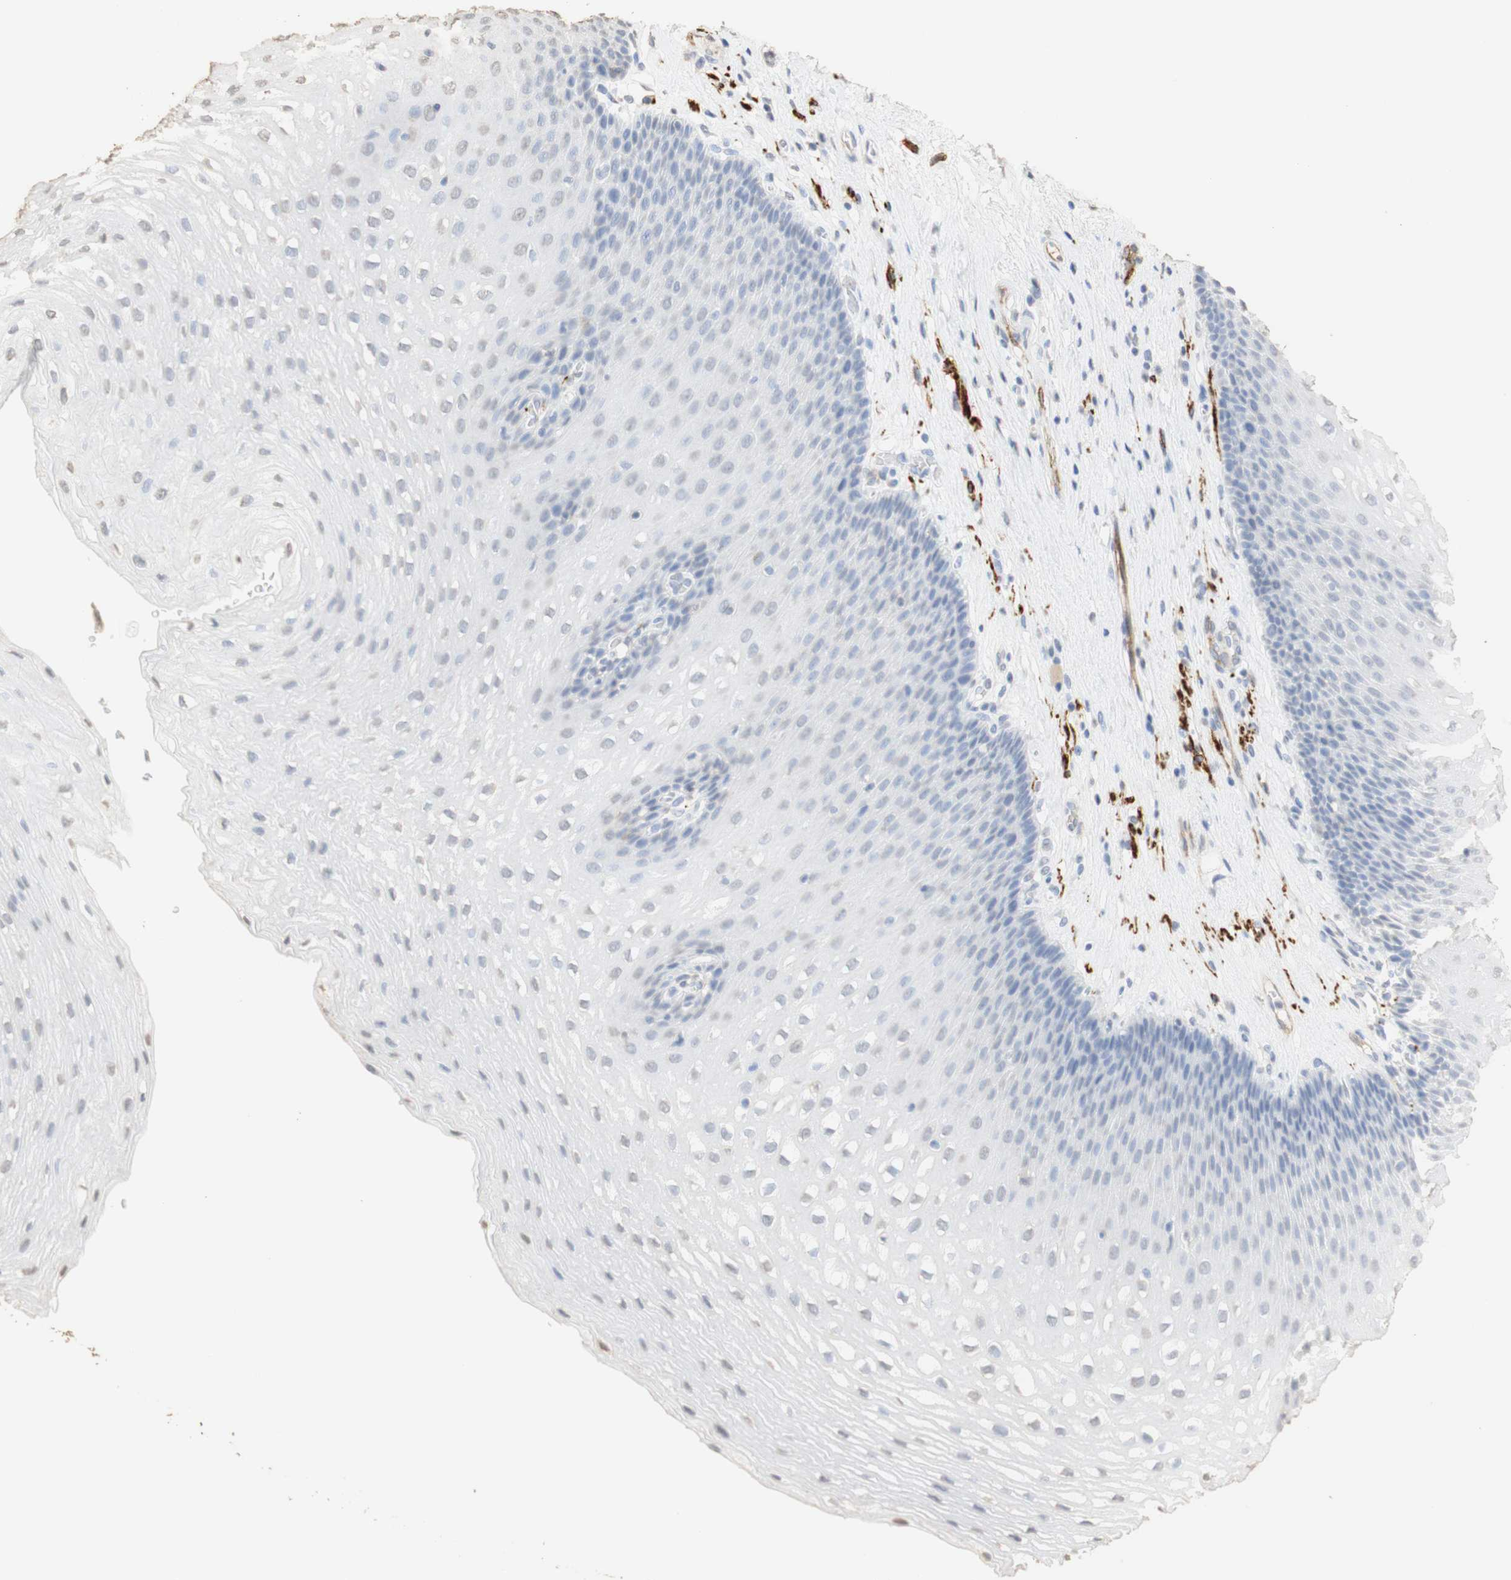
{"staining": {"intensity": "weak", "quantity": "<25%", "location": "nuclear"}, "tissue": "esophagus", "cell_type": "Squamous epithelial cells", "image_type": "normal", "snomed": [{"axis": "morphology", "description": "Normal tissue, NOS"}, {"axis": "topography", "description": "Esophagus"}], "caption": "Immunohistochemistry photomicrograph of normal esophagus stained for a protein (brown), which displays no positivity in squamous epithelial cells. Nuclei are stained in blue.", "gene": "L1CAM", "patient": {"sex": "male", "age": 48}}